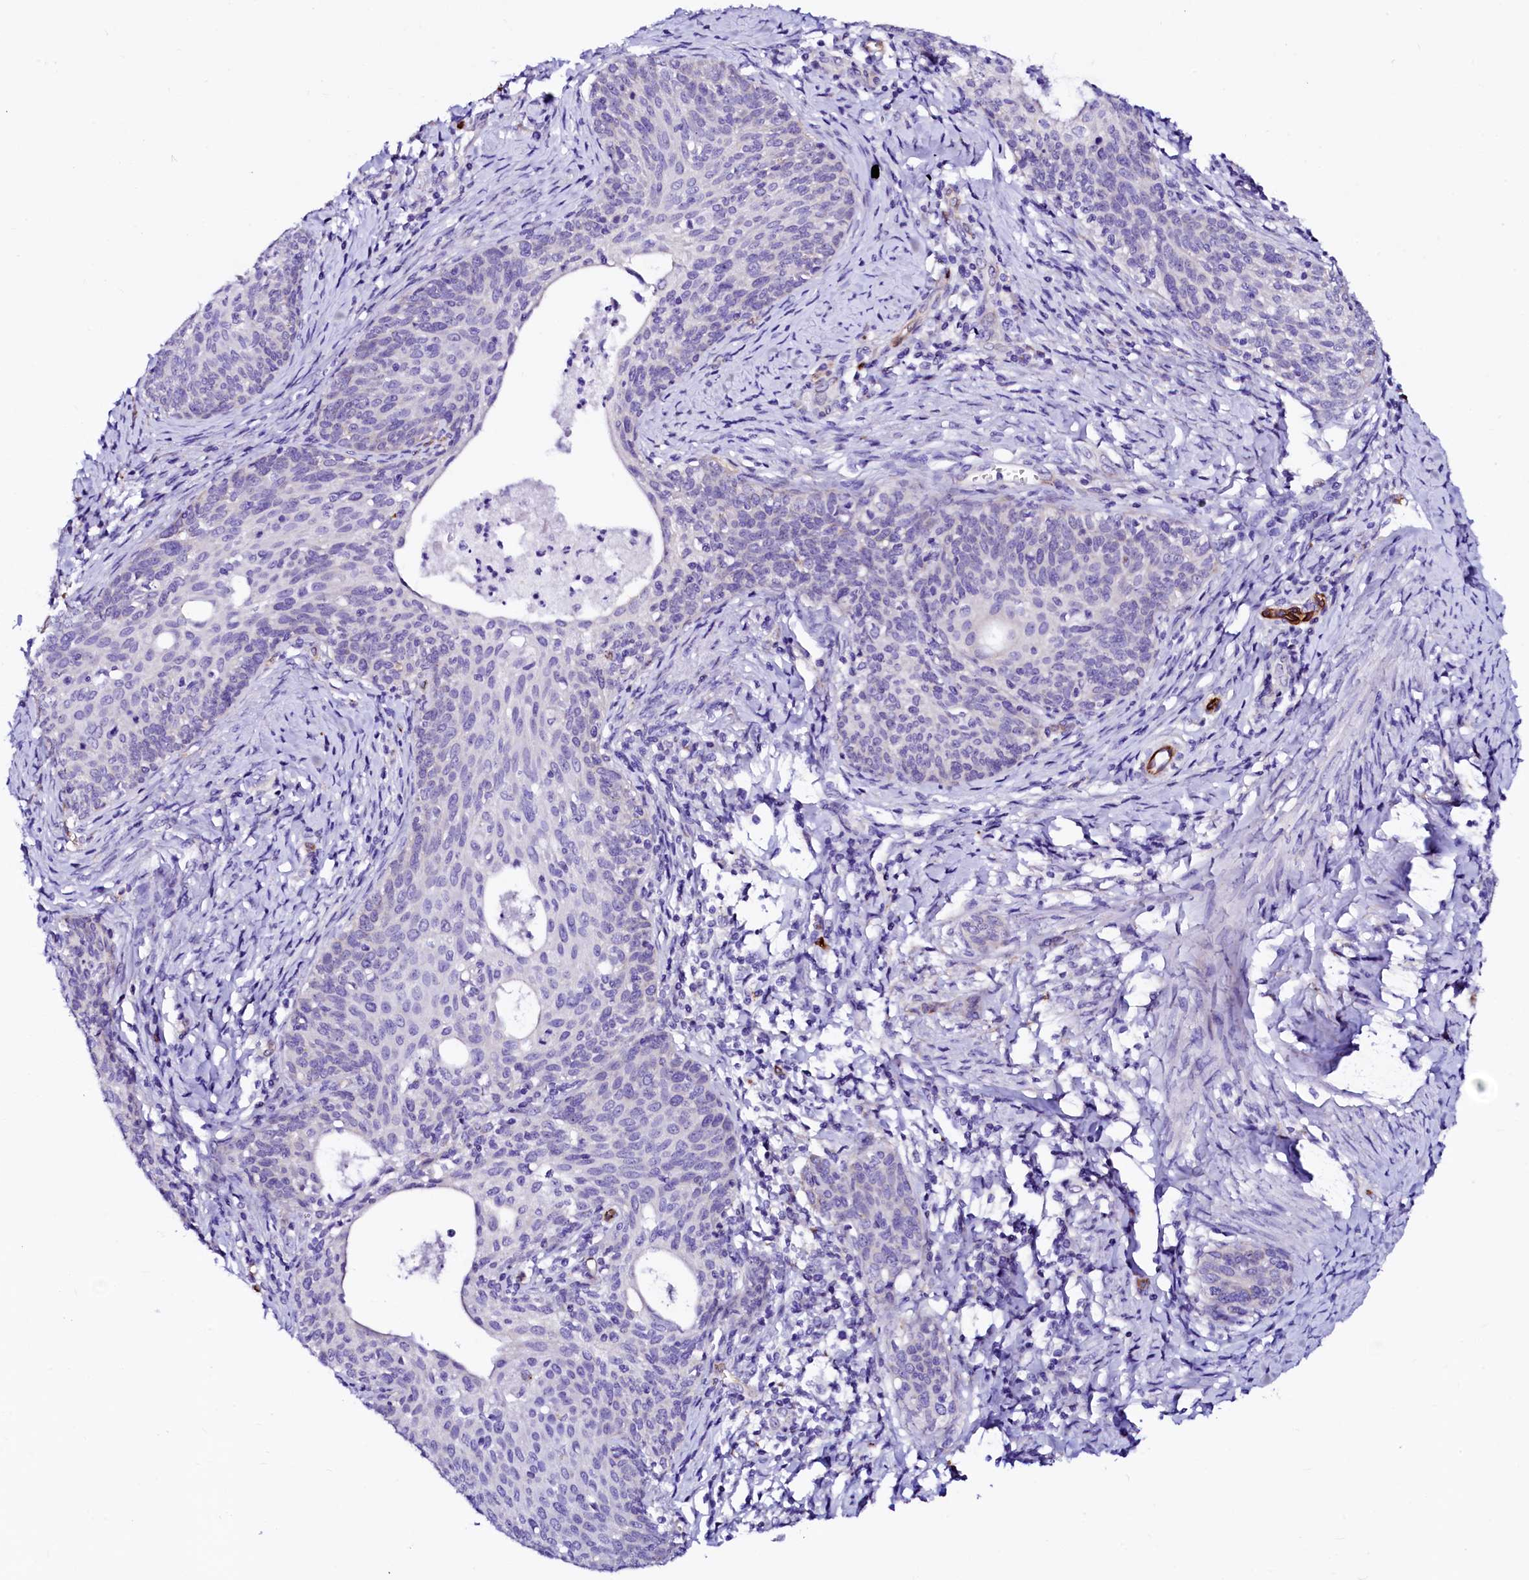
{"staining": {"intensity": "negative", "quantity": "none", "location": "none"}, "tissue": "cervical cancer", "cell_type": "Tumor cells", "image_type": "cancer", "snomed": [{"axis": "morphology", "description": "Squamous cell carcinoma, NOS"}, {"axis": "topography", "description": "Cervix"}], "caption": "Cervical cancer was stained to show a protein in brown. There is no significant expression in tumor cells.", "gene": "SFR1", "patient": {"sex": "female", "age": 52}}